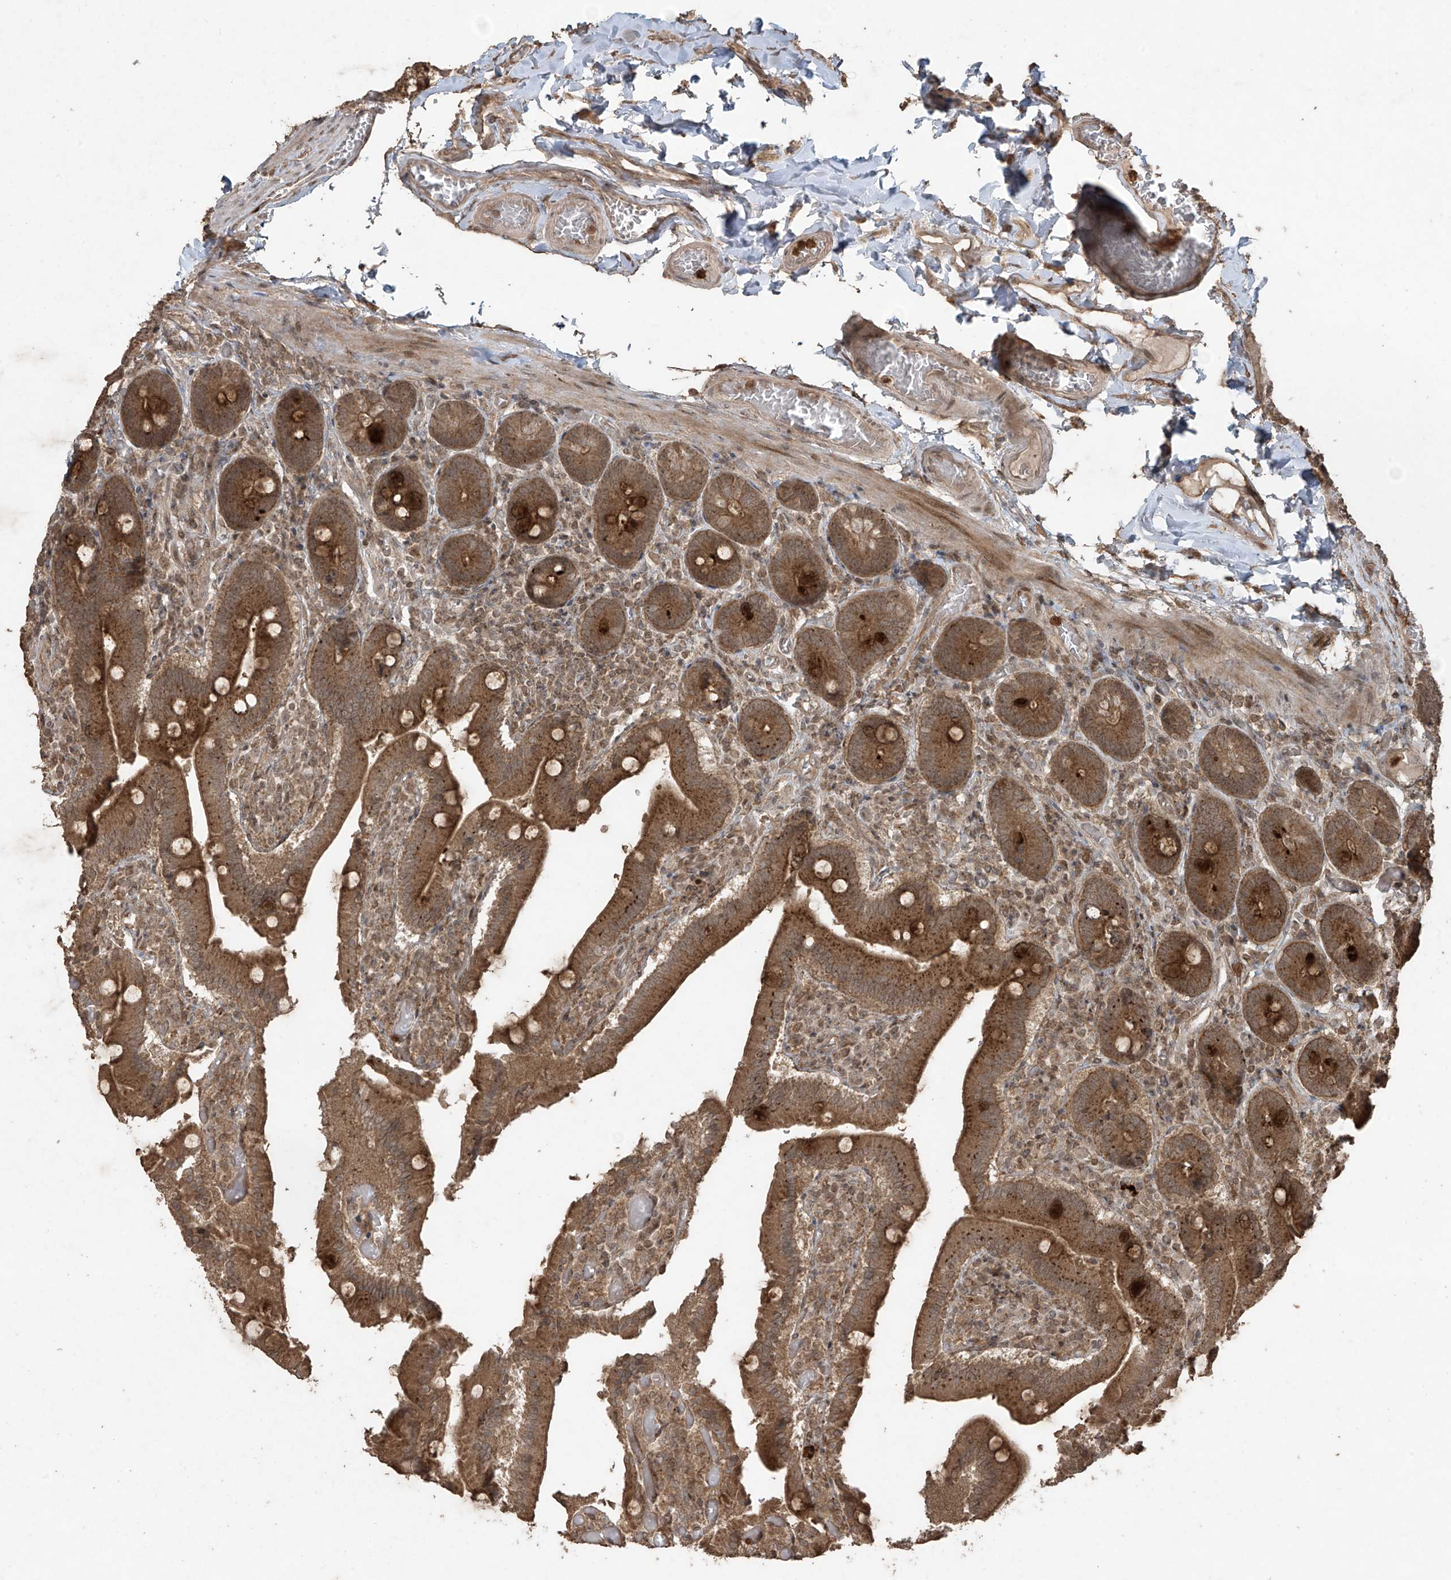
{"staining": {"intensity": "strong", "quantity": ">75%", "location": "cytoplasmic/membranous"}, "tissue": "duodenum", "cell_type": "Glandular cells", "image_type": "normal", "snomed": [{"axis": "morphology", "description": "Normal tissue, NOS"}, {"axis": "topography", "description": "Duodenum"}], "caption": "IHC photomicrograph of normal human duodenum stained for a protein (brown), which displays high levels of strong cytoplasmic/membranous staining in approximately >75% of glandular cells.", "gene": "PGPEP1", "patient": {"sex": "female", "age": 62}}